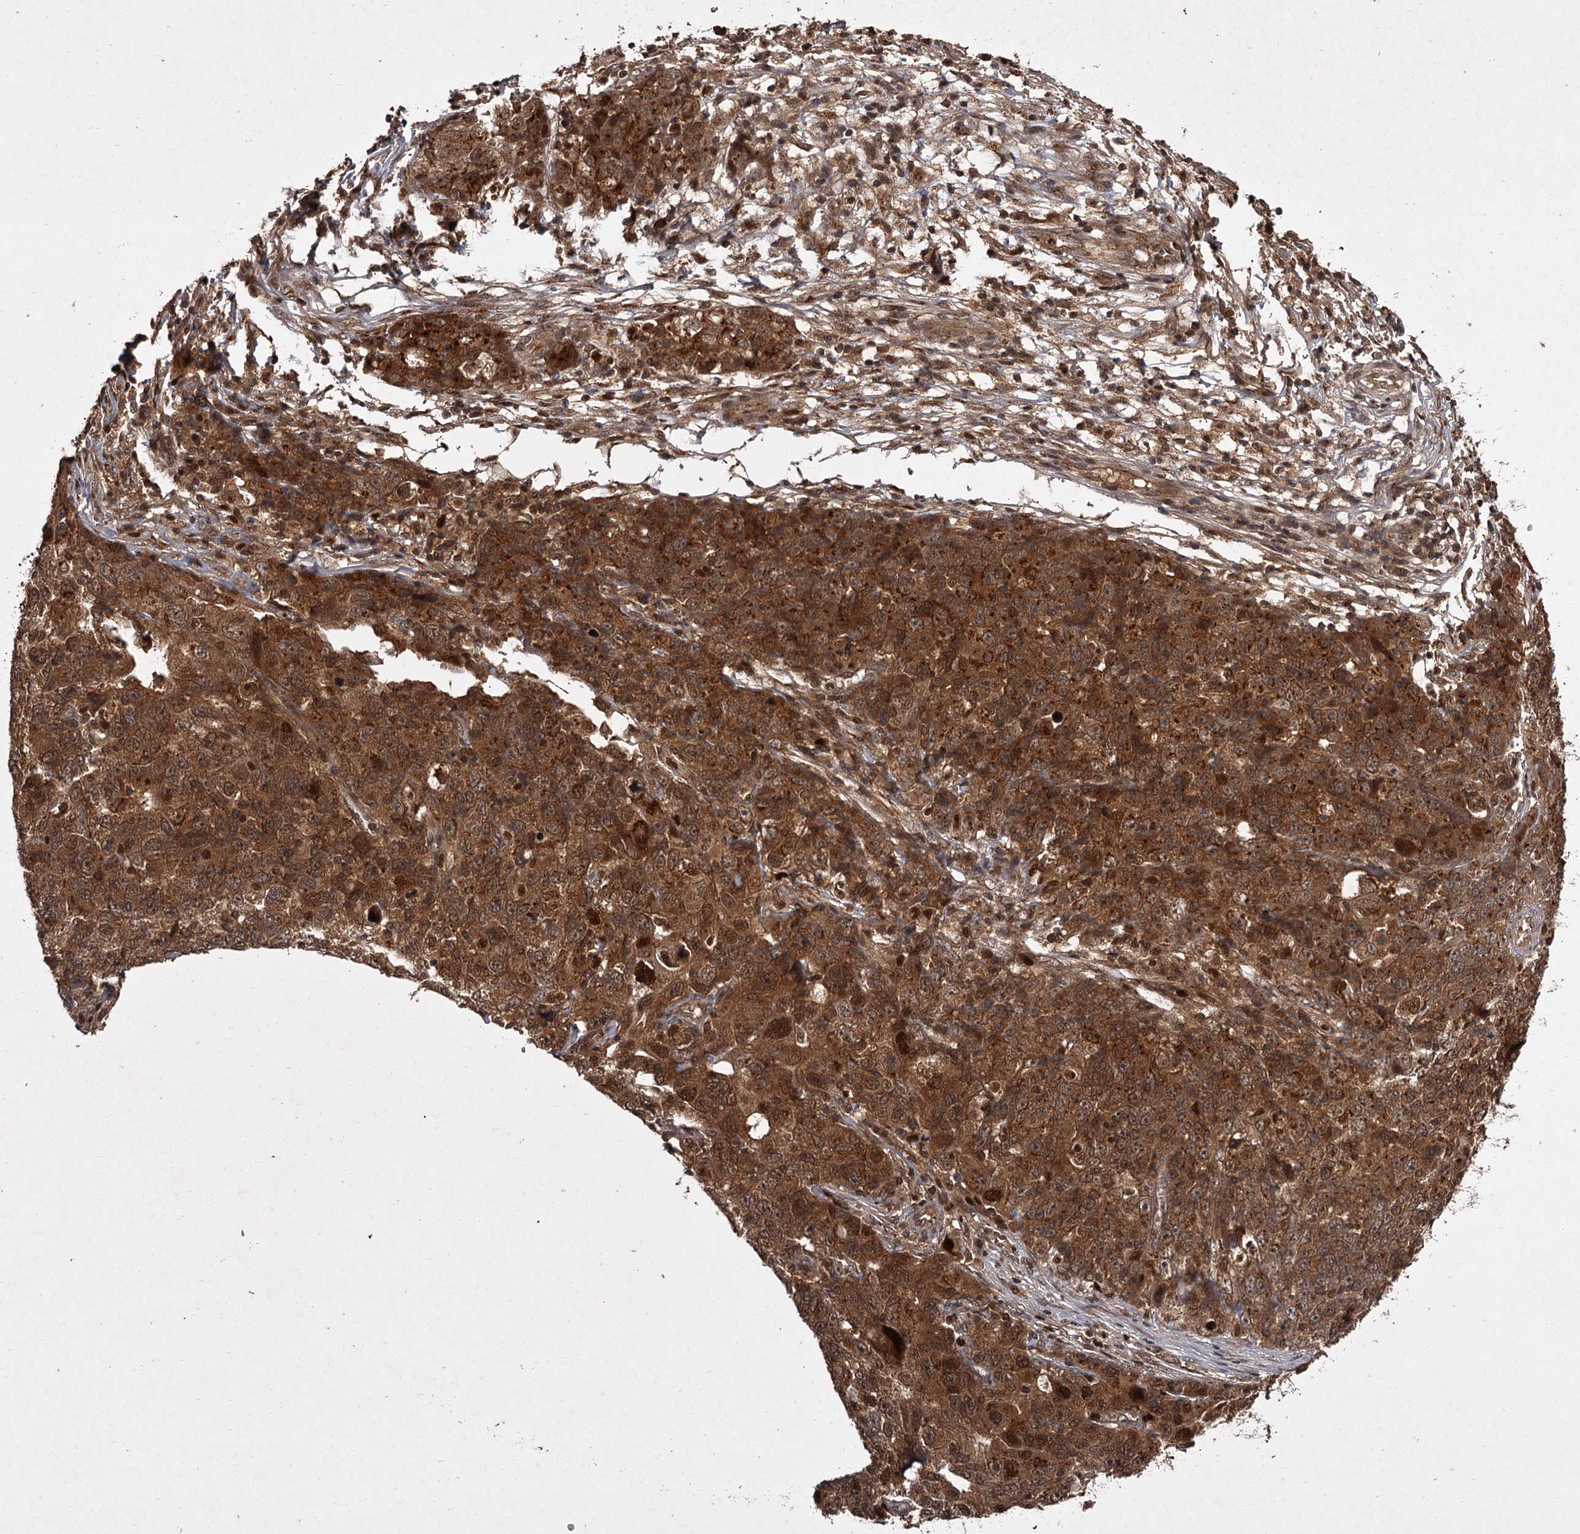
{"staining": {"intensity": "strong", "quantity": ">75%", "location": "cytoplasmic/membranous,nuclear"}, "tissue": "ovarian cancer", "cell_type": "Tumor cells", "image_type": "cancer", "snomed": [{"axis": "morphology", "description": "Carcinoma, endometroid"}, {"axis": "topography", "description": "Ovary"}], "caption": "Immunohistochemistry (IHC) image of neoplastic tissue: endometroid carcinoma (ovarian) stained using IHC exhibits high levels of strong protein expression localized specifically in the cytoplasmic/membranous and nuclear of tumor cells, appearing as a cytoplasmic/membranous and nuclear brown color.", "gene": "TBC1D23", "patient": {"sex": "female", "age": 42}}